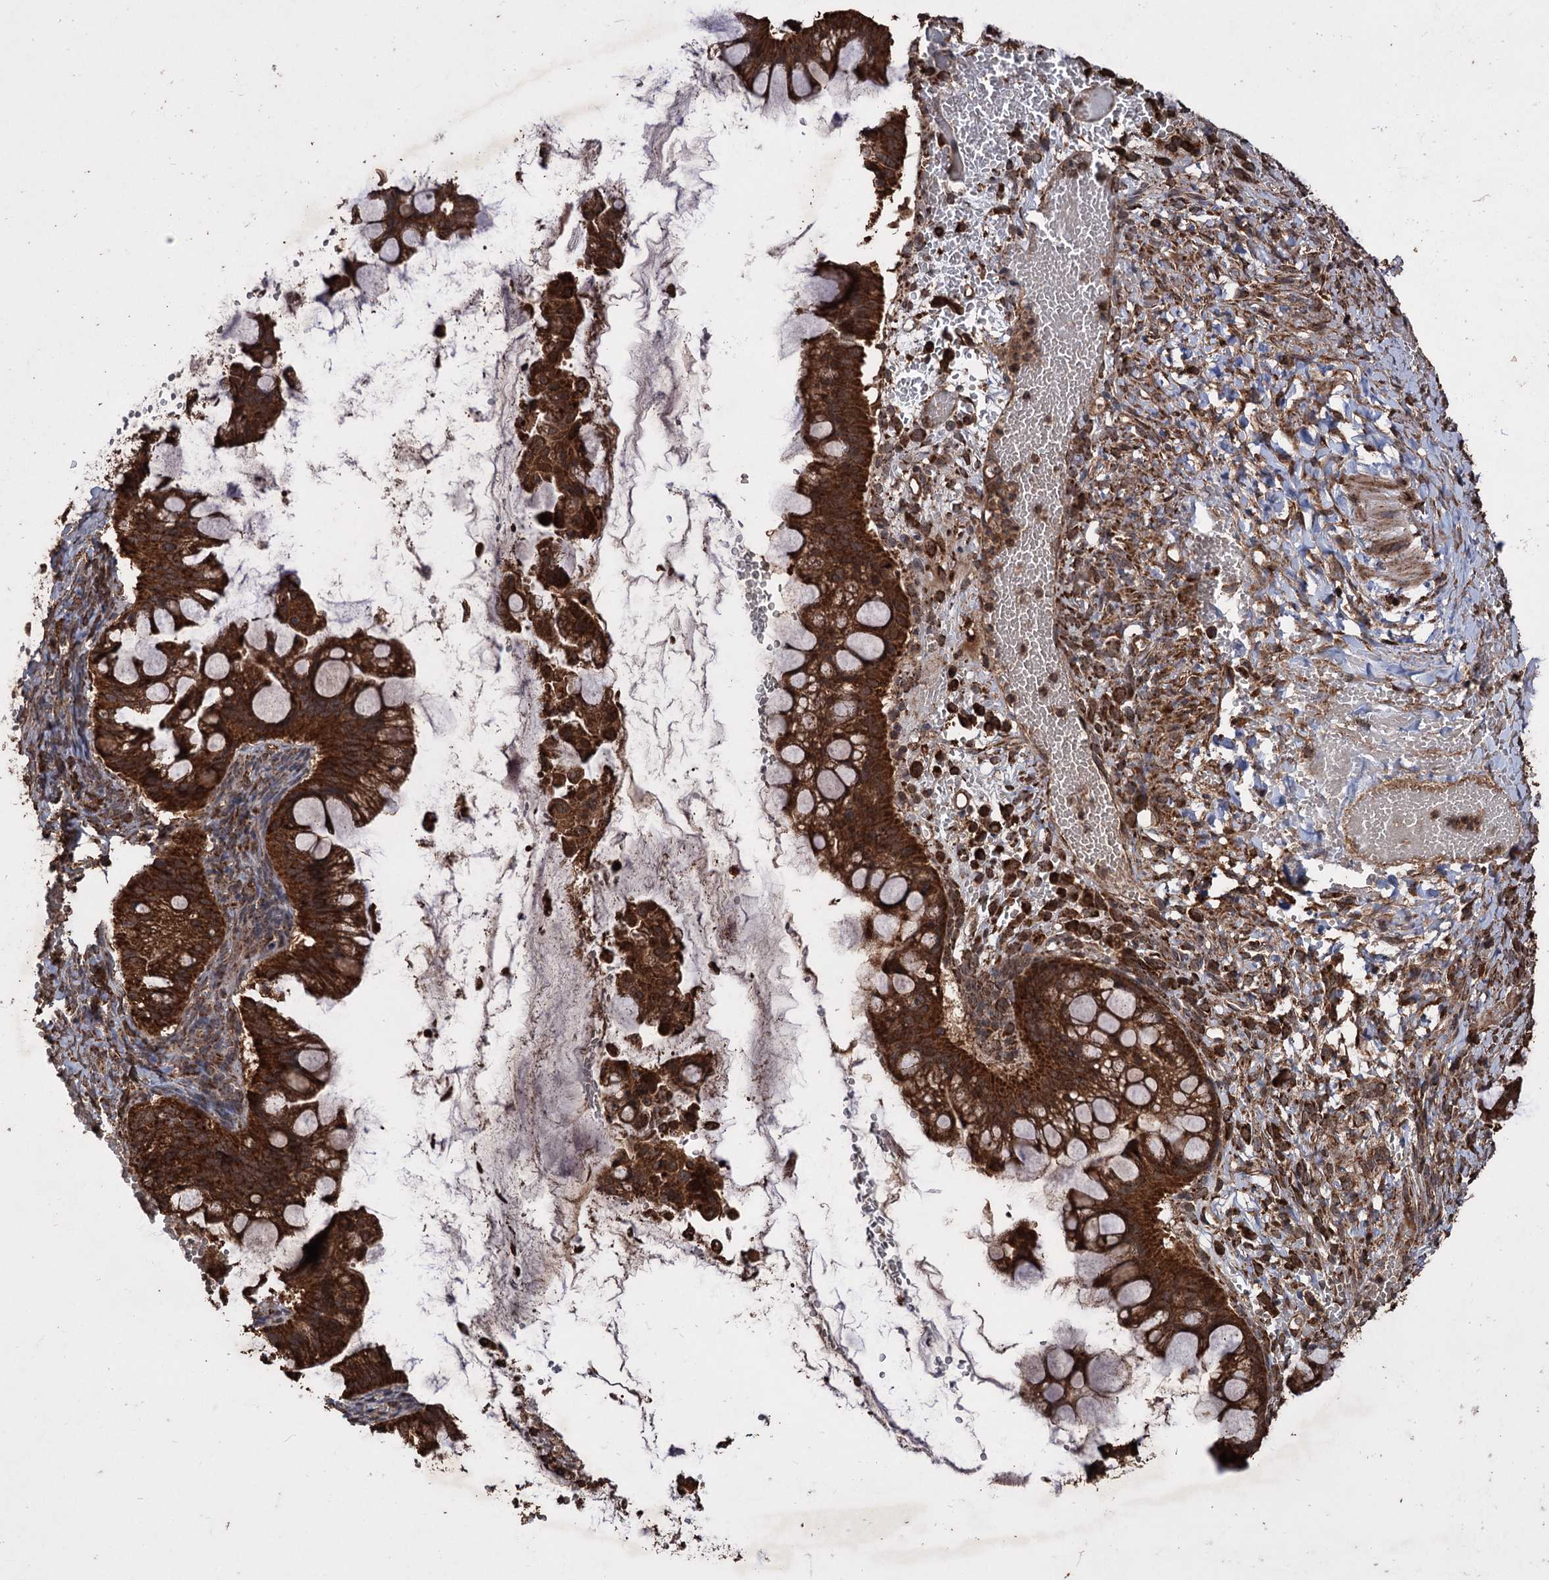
{"staining": {"intensity": "strong", "quantity": ">75%", "location": "cytoplasmic/membranous"}, "tissue": "ovarian cancer", "cell_type": "Tumor cells", "image_type": "cancer", "snomed": [{"axis": "morphology", "description": "Cystadenocarcinoma, mucinous, NOS"}, {"axis": "topography", "description": "Ovary"}], "caption": "A brown stain highlights strong cytoplasmic/membranous positivity of a protein in human ovarian cancer tumor cells.", "gene": "IPO4", "patient": {"sex": "female", "age": 73}}